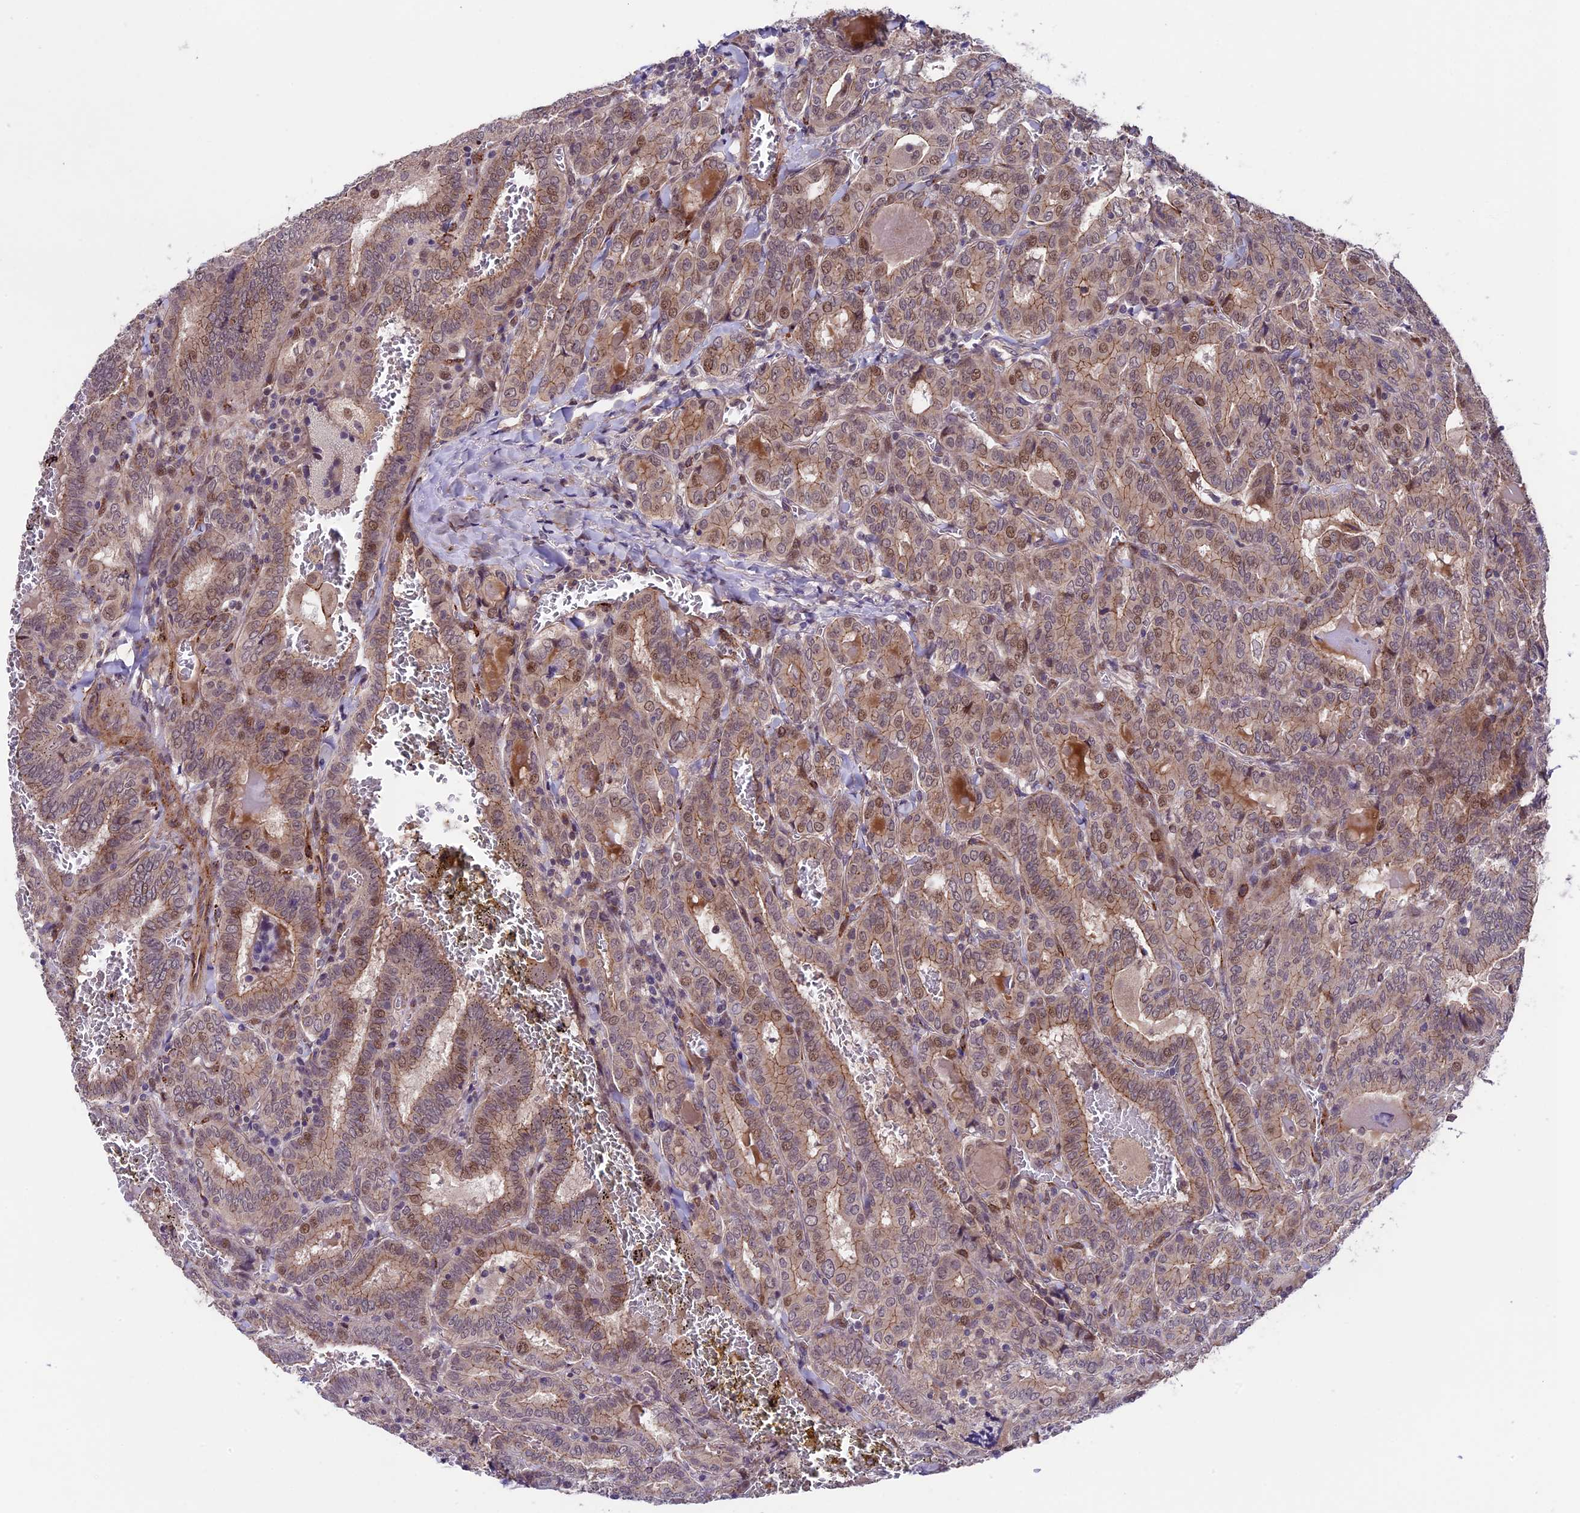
{"staining": {"intensity": "moderate", "quantity": ">75%", "location": "cytoplasmic/membranous,nuclear"}, "tissue": "thyroid cancer", "cell_type": "Tumor cells", "image_type": "cancer", "snomed": [{"axis": "morphology", "description": "Papillary adenocarcinoma, NOS"}, {"axis": "topography", "description": "Thyroid gland"}], "caption": "IHC staining of papillary adenocarcinoma (thyroid), which shows medium levels of moderate cytoplasmic/membranous and nuclear staining in approximately >75% of tumor cells indicating moderate cytoplasmic/membranous and nuclear protein staining. The staining was performed using DAB (3,3'-diaminobenzidine) (brown) for protein detection and nuclei were counterstained in hematoxylin (blue).", "gene": "SIPA1L3", "patient": {"sex": "female", "age": 72}}